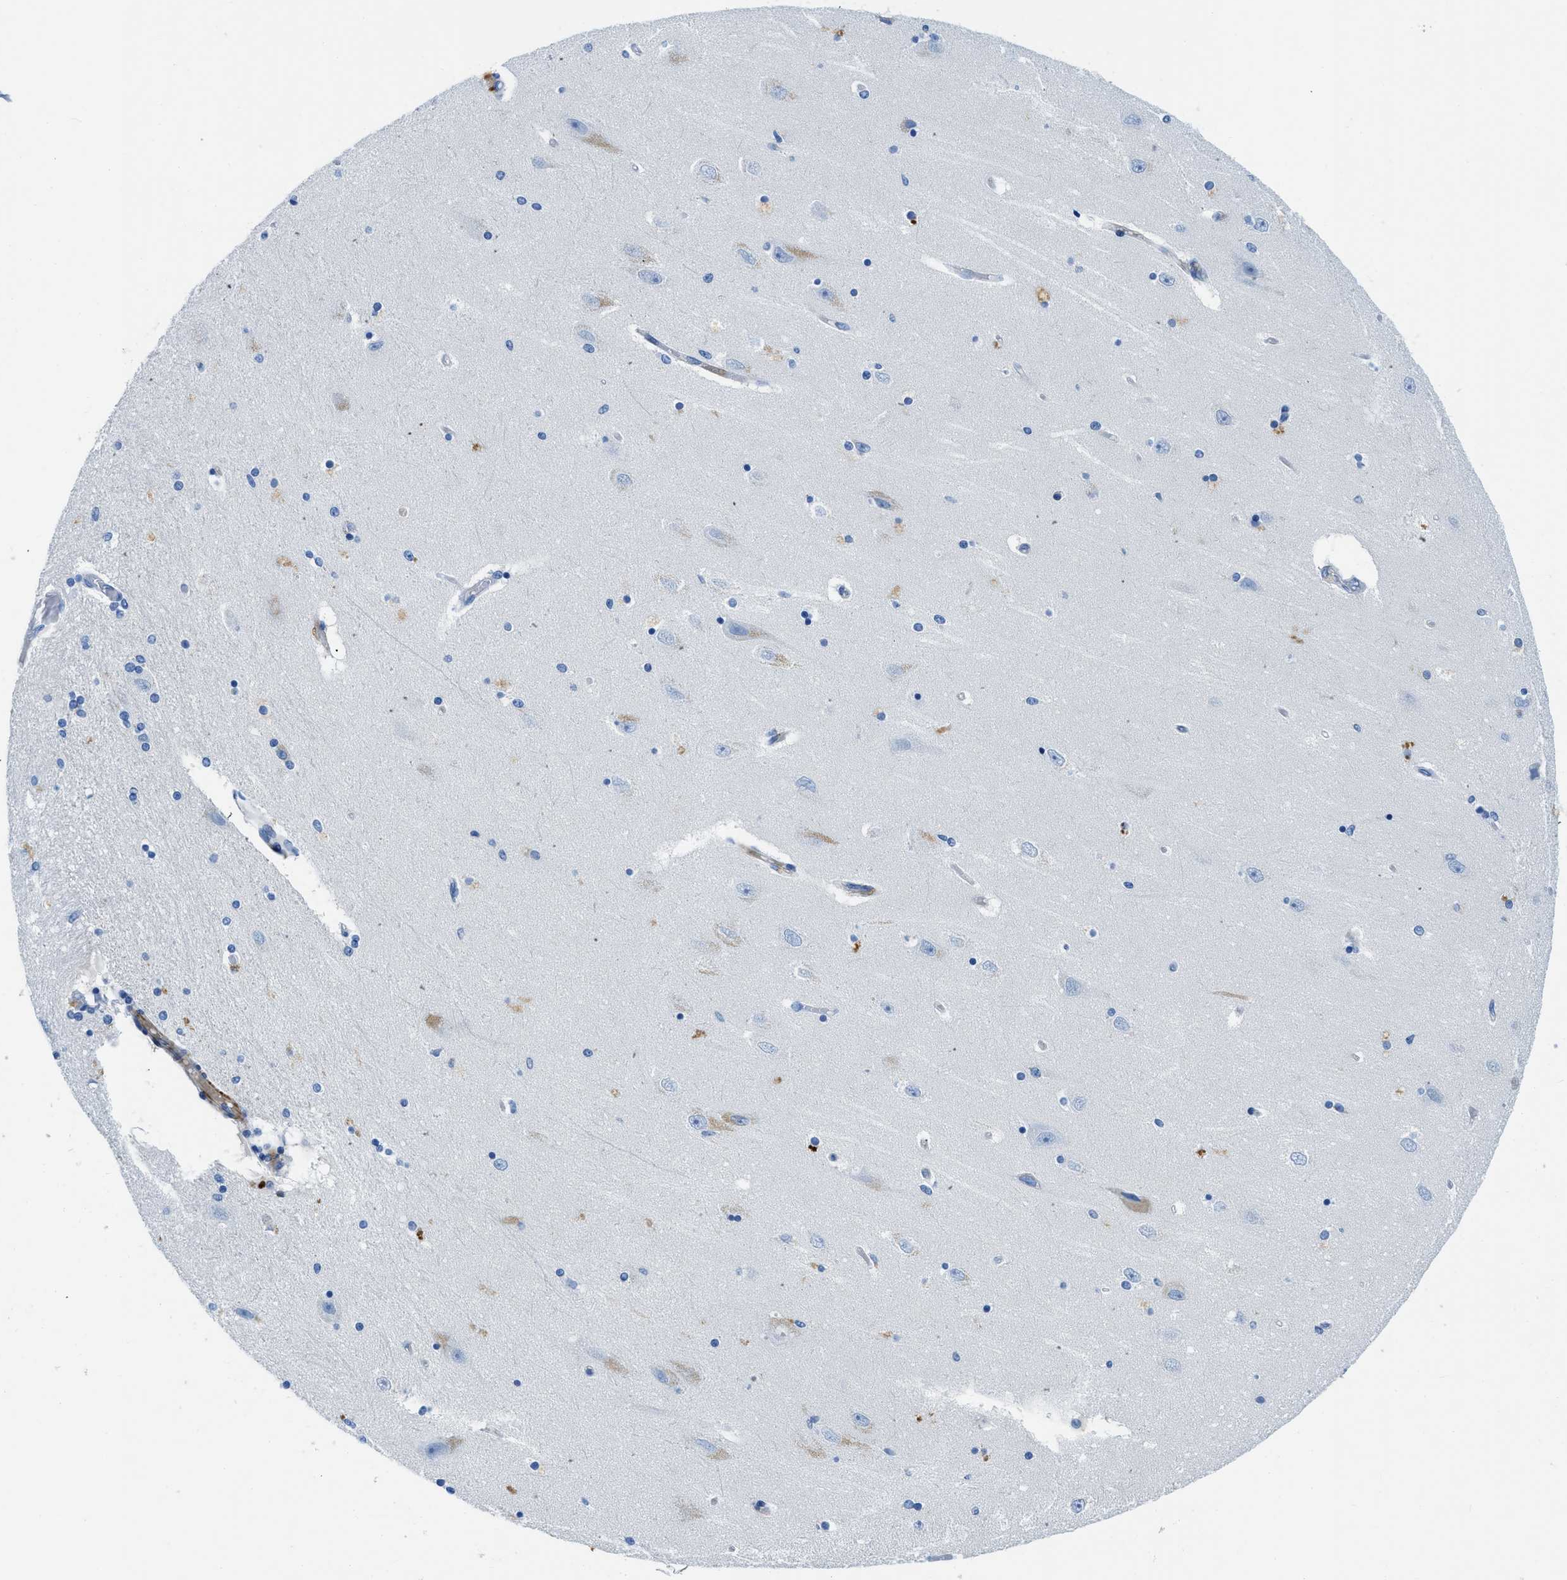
{"staining": {"intensity": "negative", "quantity": "none", "location": "none"}, "tissue": "hippocampus", "cell_type": "Glial cells", "image_type": "normal", "snomed": [{"axis": "morphology", "description": "Normal tissue, NOS"}, {"axis": "topography", "description": "Hippocampus"}], "caption": "Immunohistochemical staining of benign hippocampus shows no significant expression in glial cells.", "gene": "XCR1", "patient": {"sex": "female", "age": 54}}